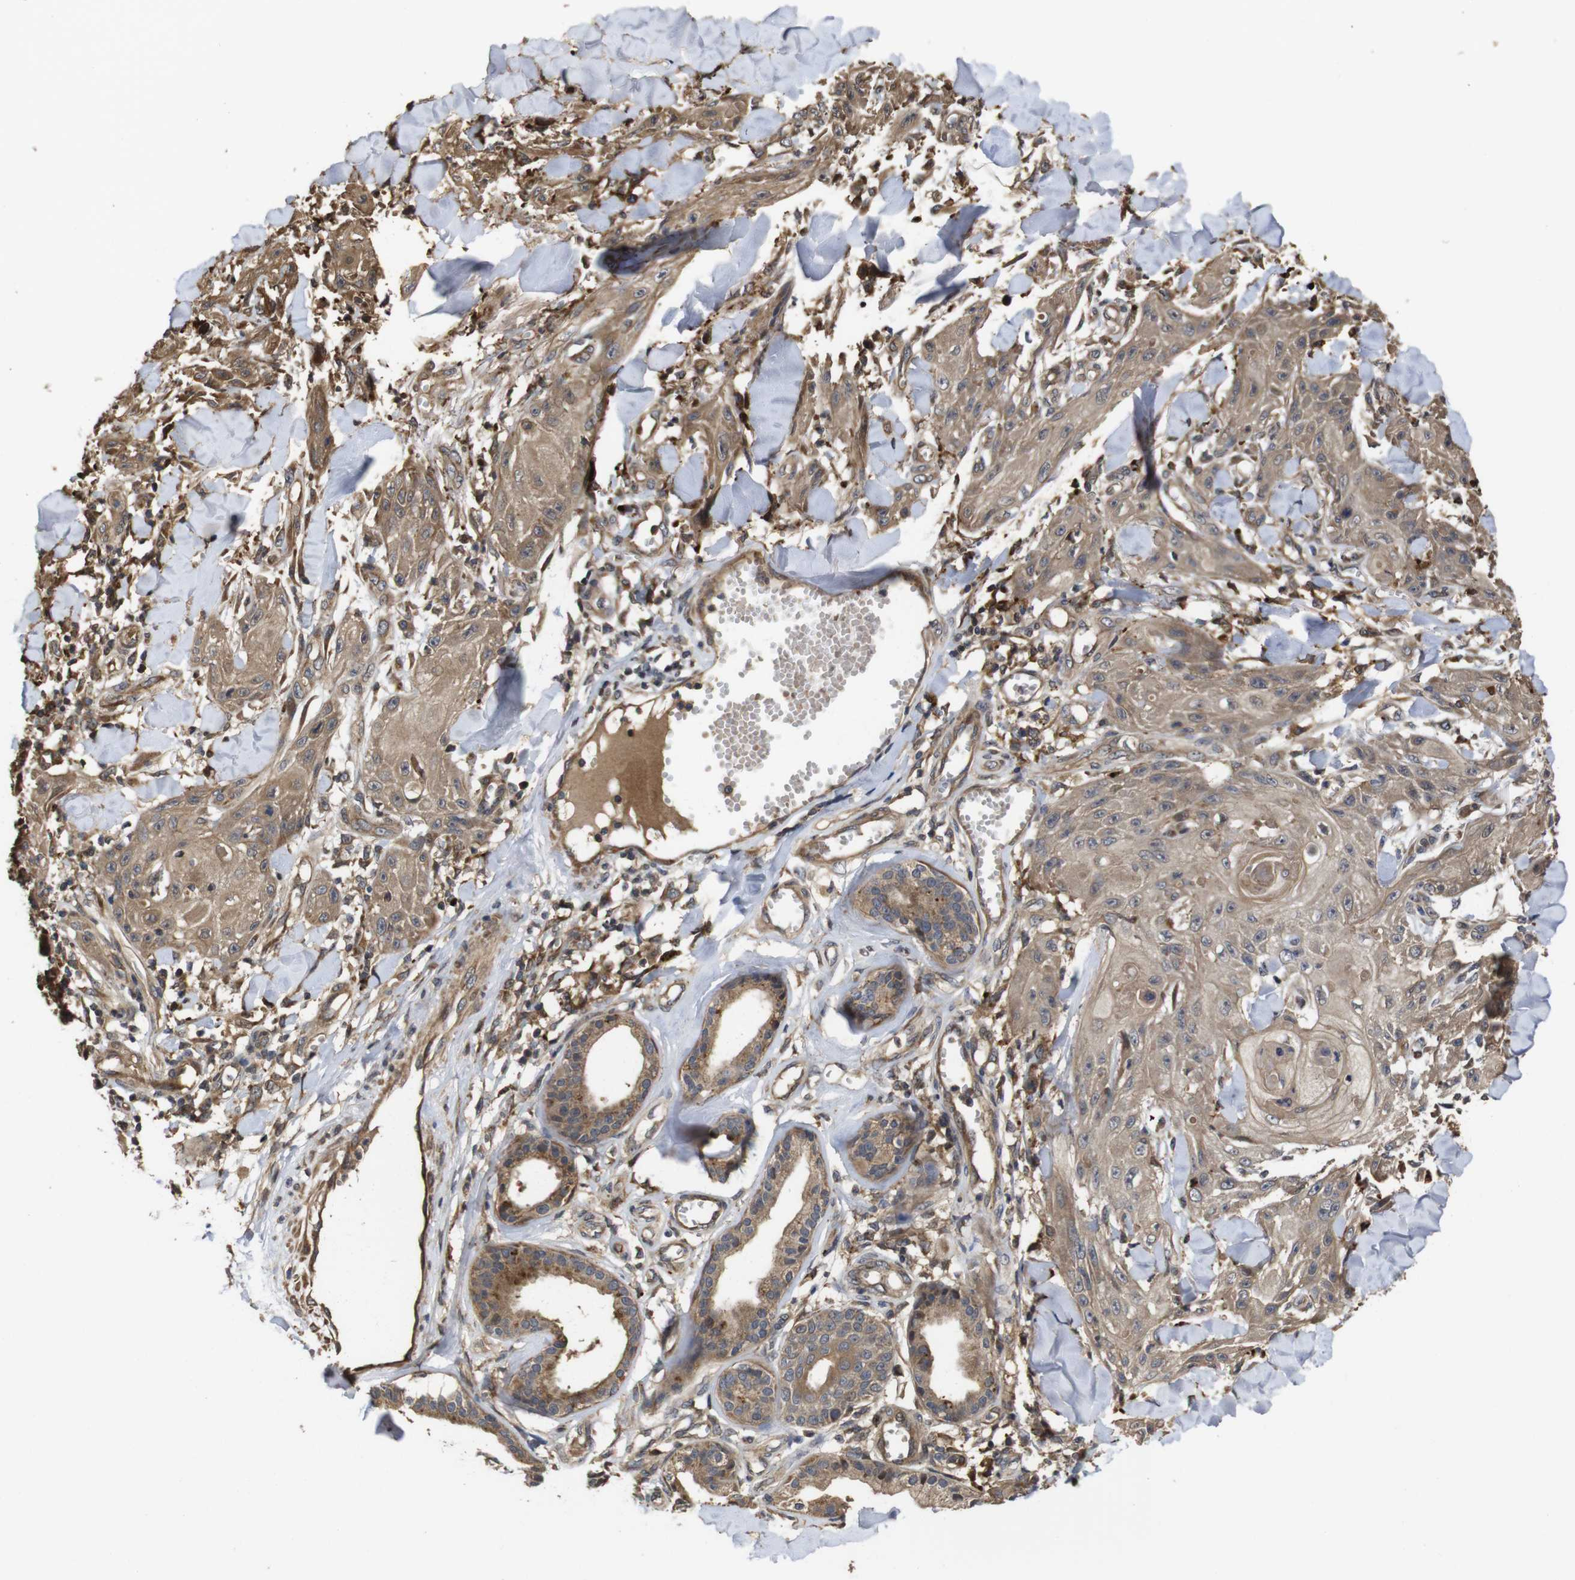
{"staining": {"intensity": "weak", "quantity": ">75%", "location": "cytoplasmic/membranous"}, "tissue": "skin cancer", "cell_type": "Tumor cells", "image_type": "cancer", "snomed": [{"axis": "morphology", "description": "Squamous cell carcinoma, NOS"}, {"axis": "topography", "description": "Skin"}], "caption": "Protein staining of skin squamous cell carcinoma tissue exhibits weak cytoplasmic/membranous staining in about >75% of tumor cells.", "gene": "PTPN14", "patient": {"sex": "male", "age": 74}}